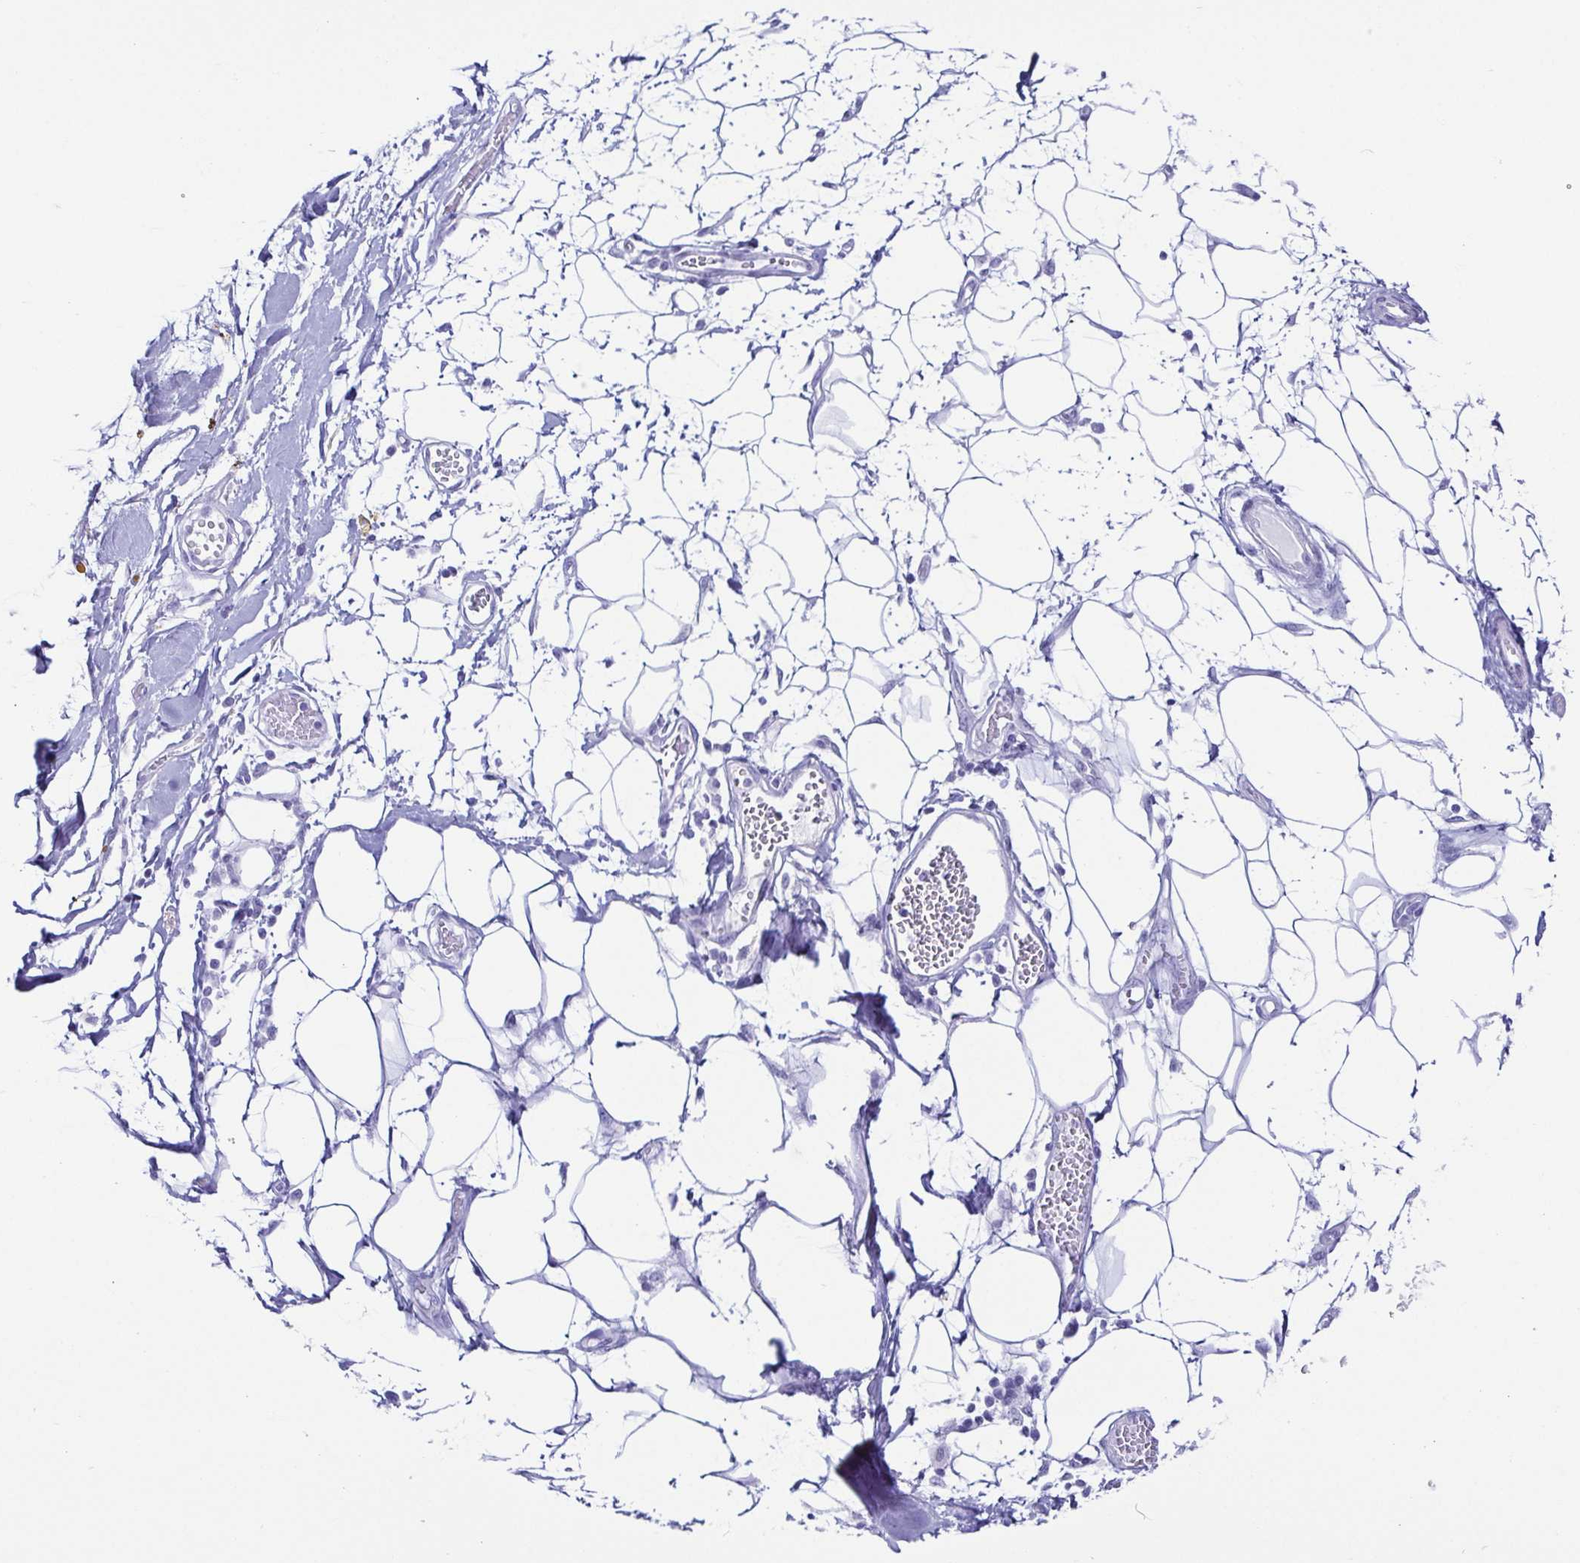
{"staining": {"intensity": "negative", "quantity": "none", "location": "none"}, "tissue": "melanoma", "cell_type": "Tumor cells", "image_type": "cancer", "snomed": [{"axis": "morphology", "description": "Malignant melanoma, NOS"}, {"axis": "topography", "description": "Skin"}], "caption": "This histopathology image is of melanoma stained with IHC to label a protein in brown with the nuclei are counter-stained blue. There is no expression in tumor cells.", "gene": "CD164L2", "patient": {"sex": "male", "age": 62}}